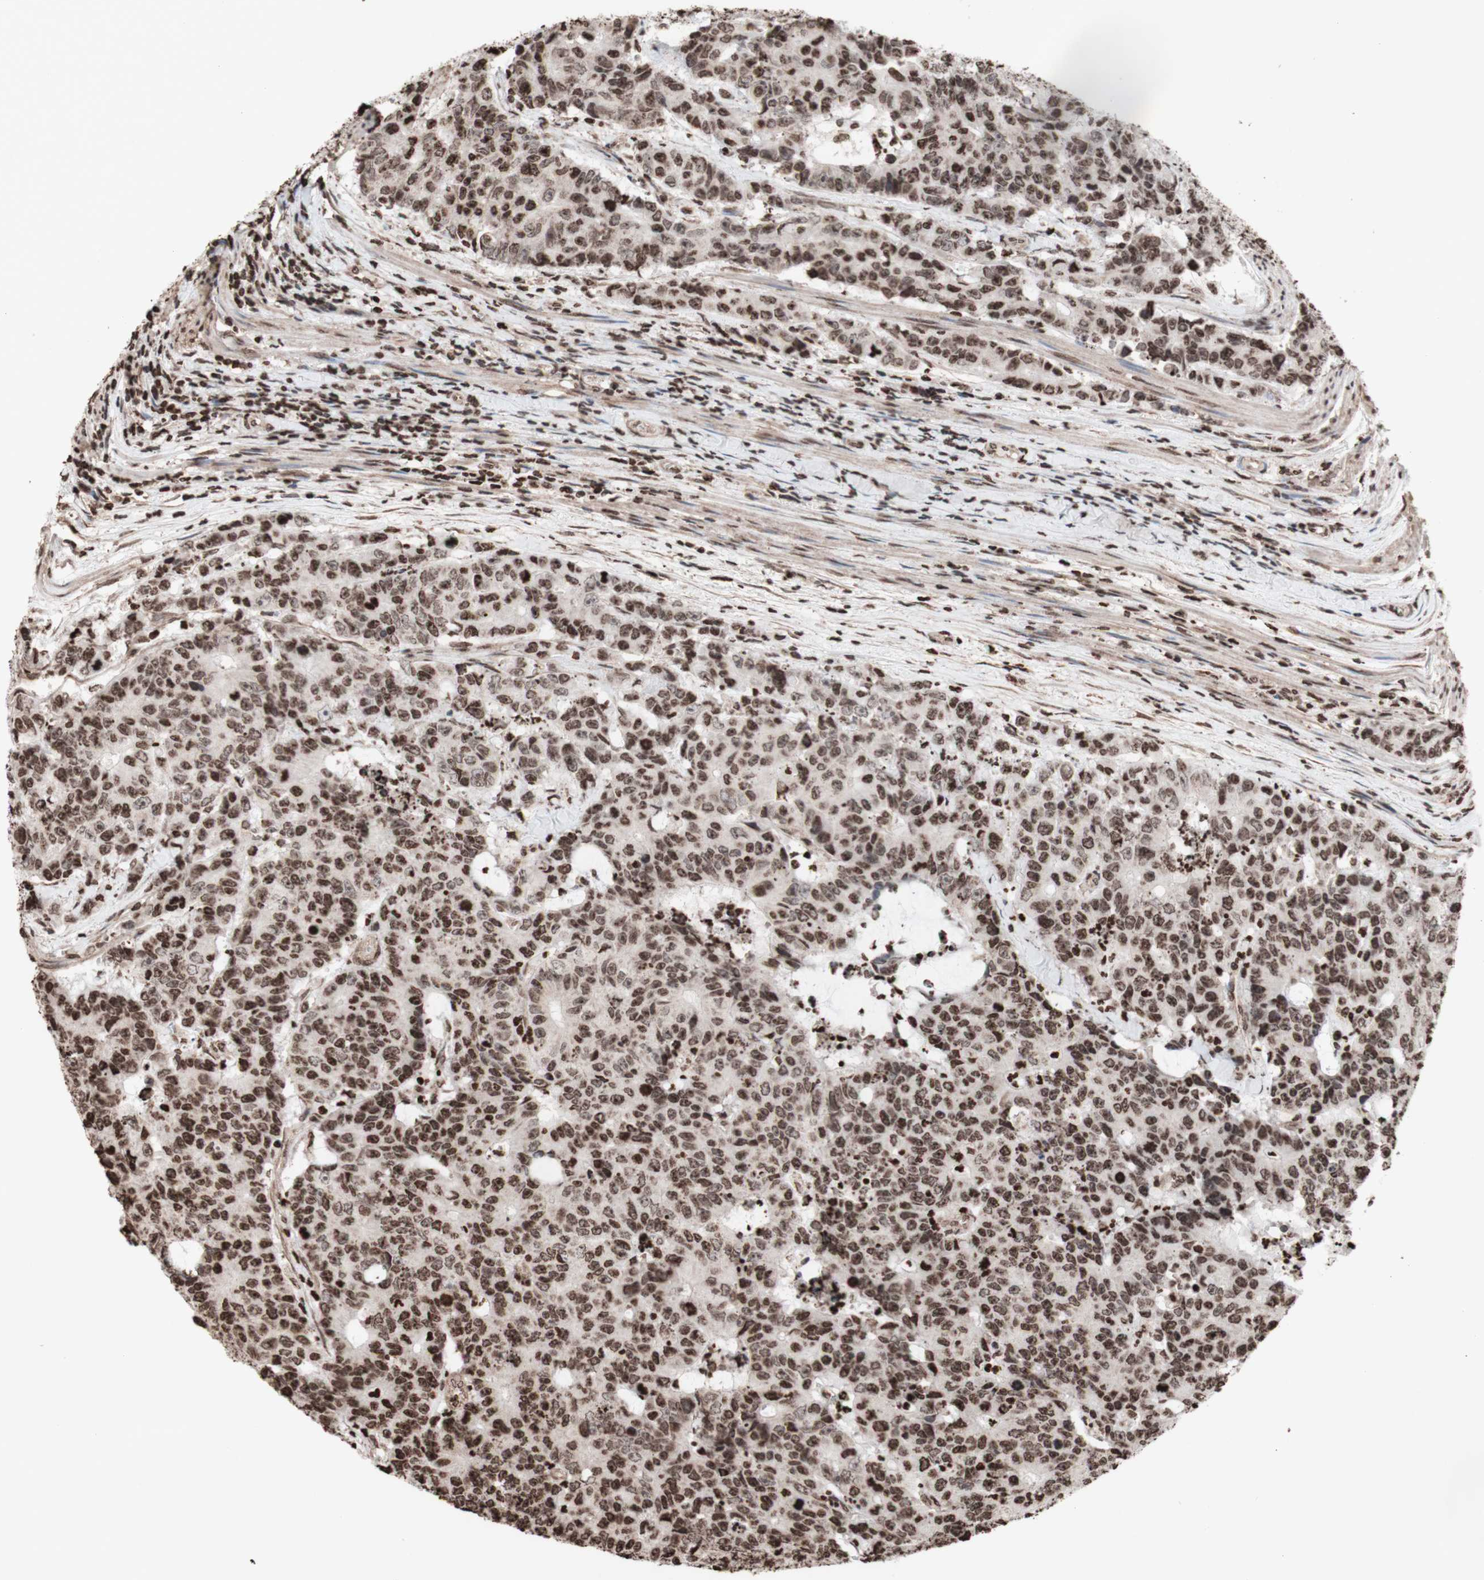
{"staining": {"intensity": "moderate", "quantity": ">75%", "location": "nuclear"}, "tissue": "colorectal cancer", "cell_type": "Tumor cells", "image_type": "cancer", "snomed": [{"axis": "morphology", "description": "Adenocarcinoma, NOS"}, {"axis": "topography", "description": "Colon"}], "caption": "Human adenocarcinoma (colorectal) stained with a brown dye reveals moderate nuclear positive staining in approximately >75% of tumor cells.", "gene": "SNAI2", "patient": {"sex": "female", "age": 86}}